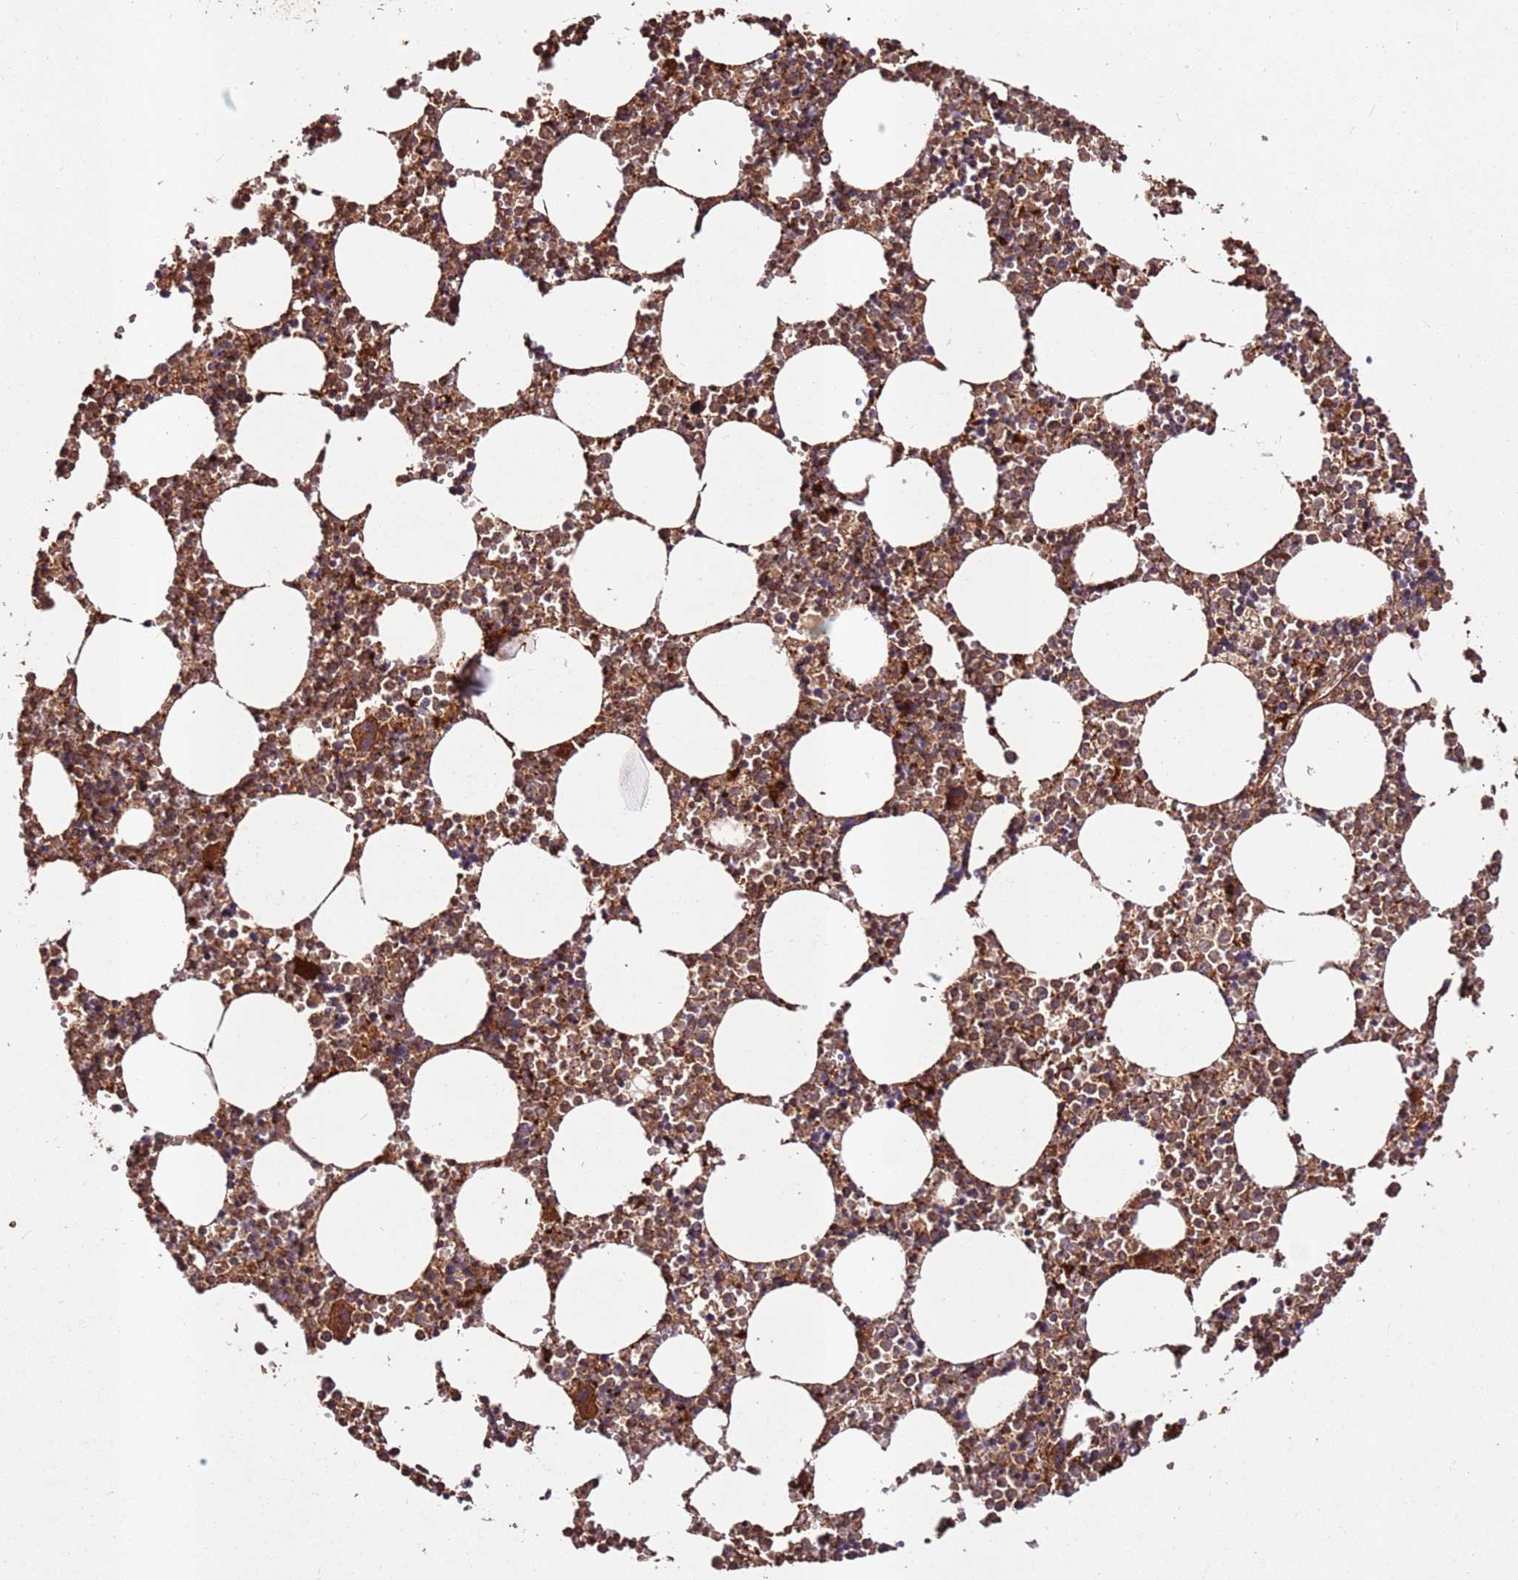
{"staining": {"intensity": "strong", "quantity": ">75%", "location": "cytoplasmic/membranous"}, "tissue": "bone marrow", "cell_type": "Hematopoietic cells", "image_type": "normal", "snomed": [{"axis": "morphology", "description": "Normal tissue, NOS"}, {"axis": "topography", "description": "Bone marrow"}], "caption": "Bone marrow stained with DAB (3,3'-diaminobenzidine) immunohistochemistry (IHC) reveals high levels of strong cytoplasmic/membranous expression in about >75% of hematopoietic cells.", "gene": "FAM186A", "patient": {"sex": "female", "age": 64}}